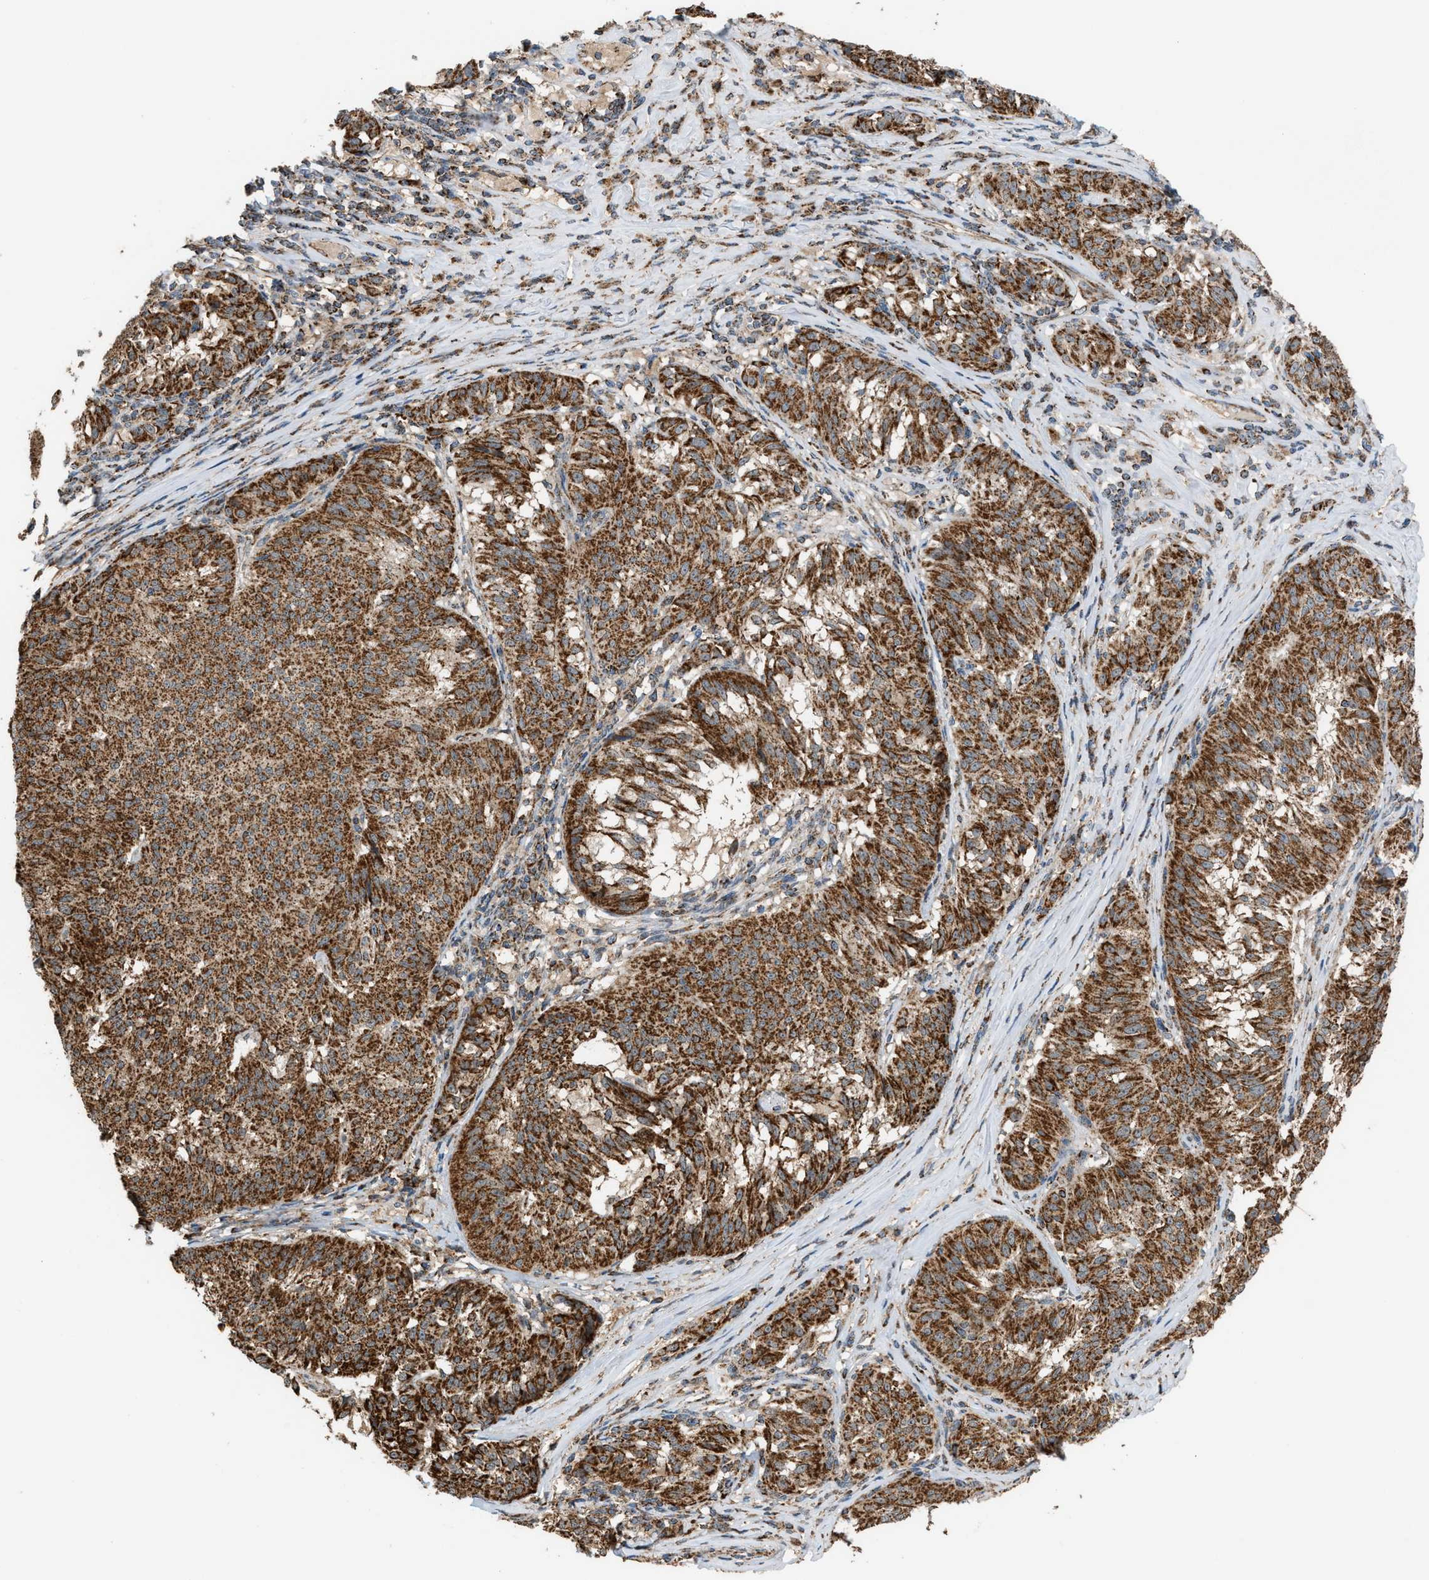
{"staining": {"intensity": "strong", "quantity": ">75%", "location": "cytoplasmic/membranous"}, "tissue": "melanoma", "cell_type": "Tumor cells", "image_type": "cancer", "snomed": [{"axis": "morphology", "description": "Malignant melanoma, NOS"}, {"axis": "topography", "description": "Skin"}], "caption": "A brown stain shows strong cytoplasmic/membranous expression of a protein in melanoma tumor cells. Using DAB (3,3'-diaminobenzidine) (brown) and hematoxylin (blue) stains, captured at high magnification using brightfield microscopy.", "gene": "SGSM2", "patient": {"sex": "female", "age": 72}}